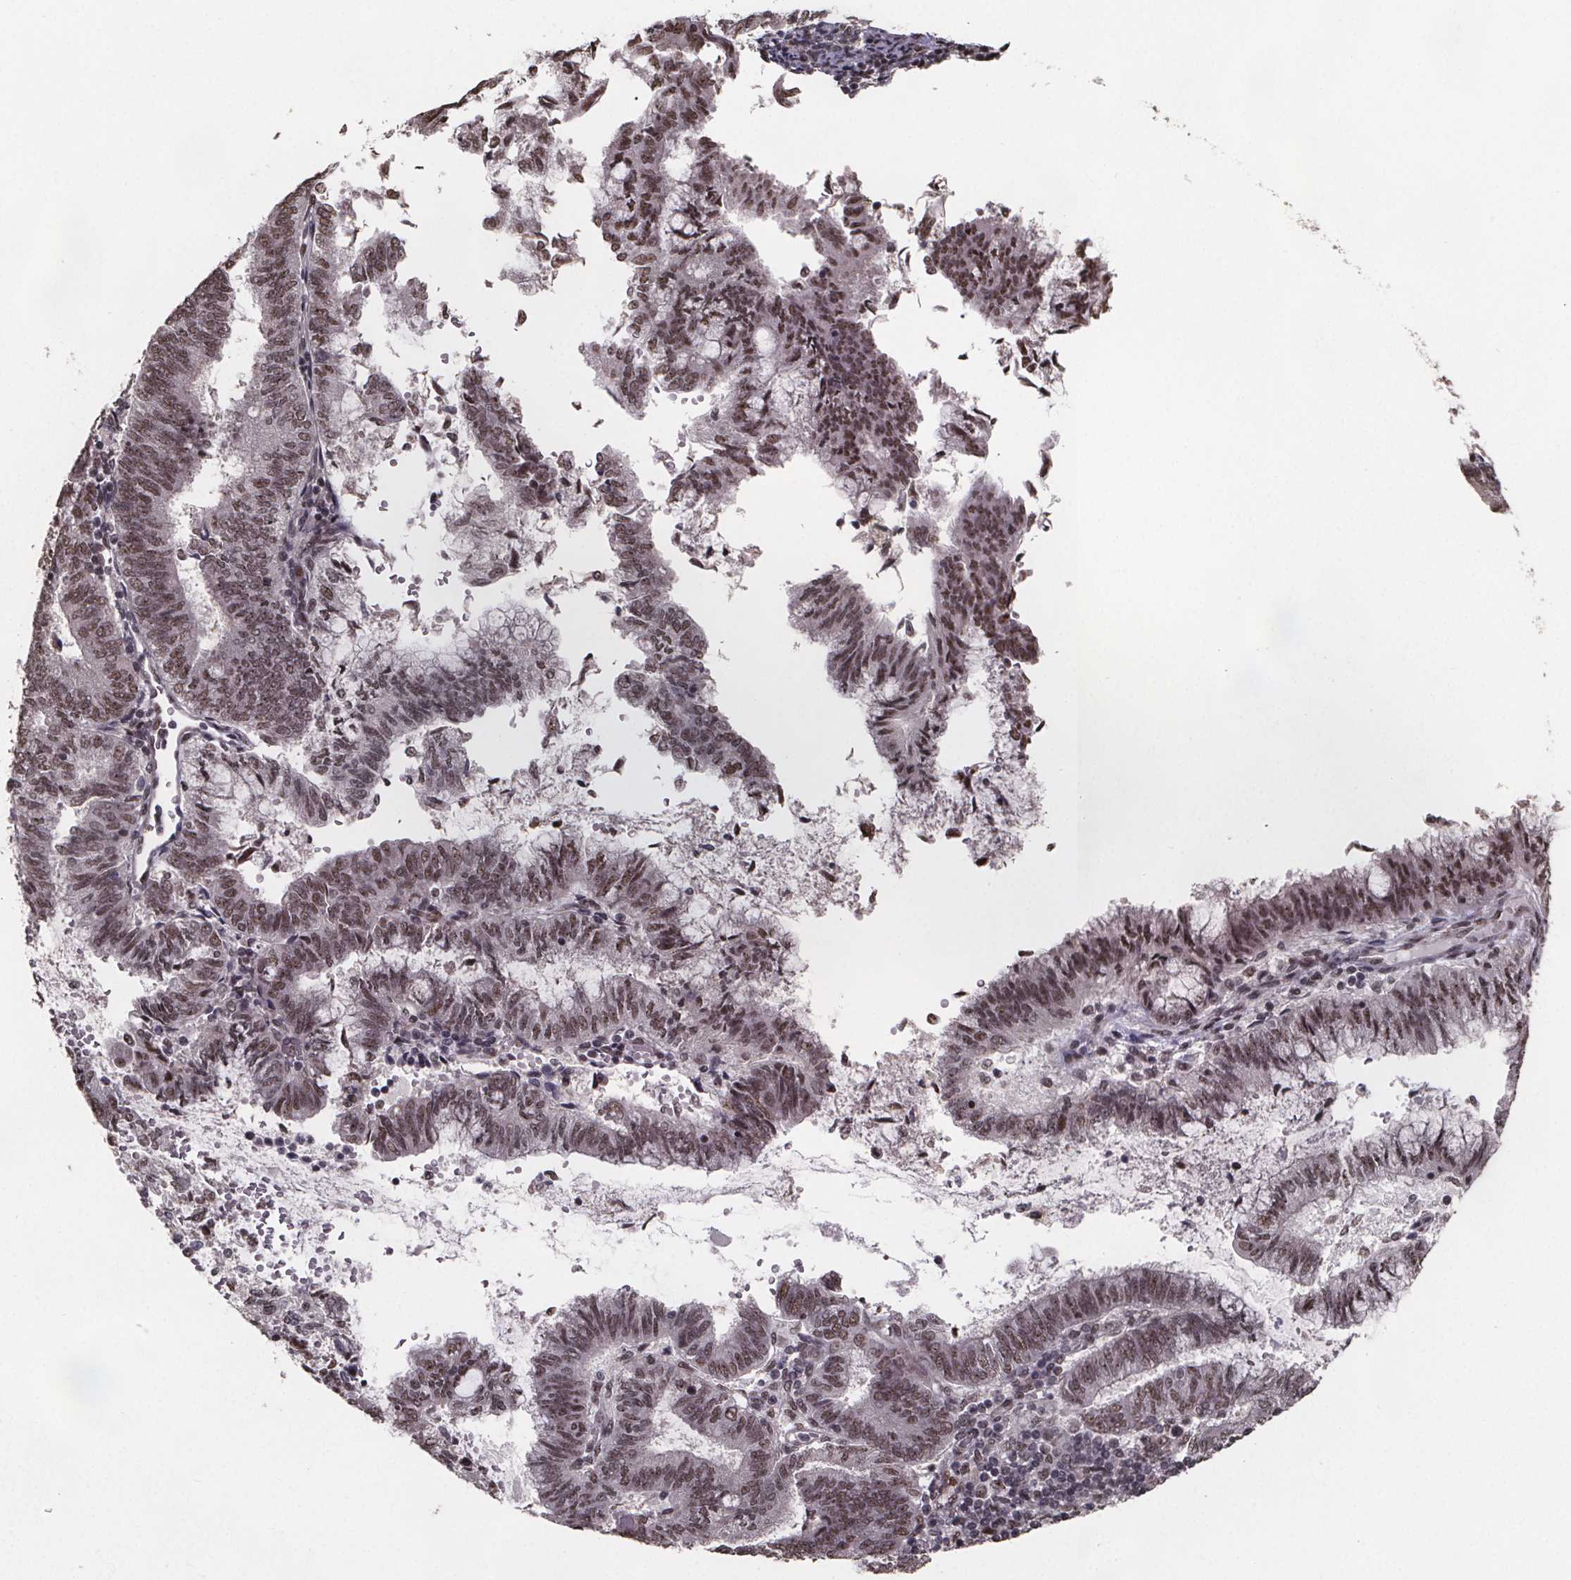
{"staining": {"intensity": "moderate", "quantity": ">75%", "location": "nuclear"}, "tissue": "endometrial cancer", "cell_type": "Tumor cells", "image_type": "cancer", "snomed": [{"axis": "morphology", "description": "Adenocarcinoma, NOS"}, {"axis": "topography", "description": "Endometrium"}], "caption": "Endometrial adenocarcinoma stained with DAB (3,3'-diaminobenzidine) immunohistochemistry (IHC) reveals medium levels of moderate nuclear staining in about >75% of tumor cells.", "gene": "U2SURP", "patient": {"sex": "female", "age": 65}}